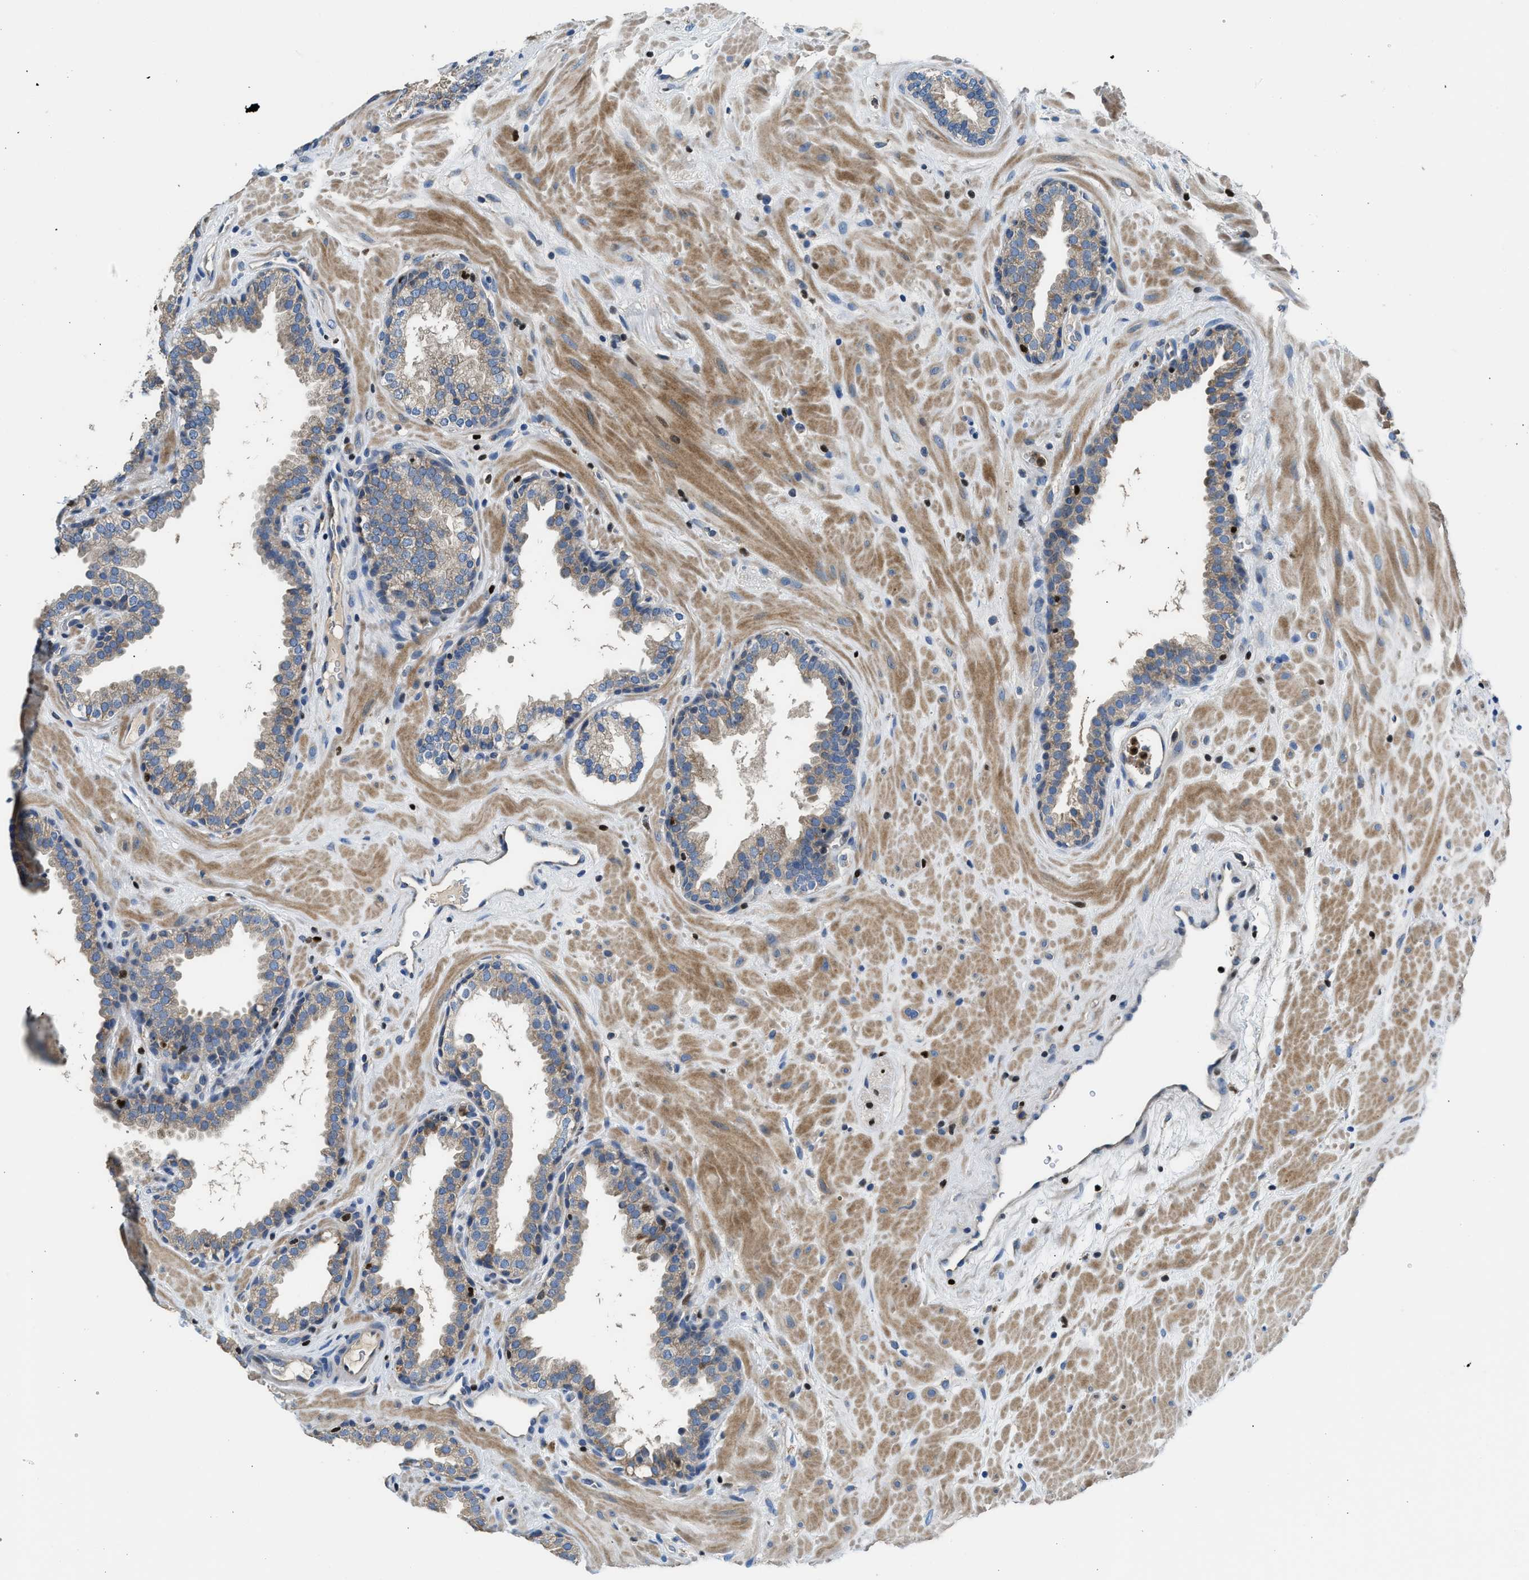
{"staining": {"intensity": "weak", "quantity": "25%-75%", "location": "cytoplasmic/membranous"}, "tissue": "prostate", "cell_type": "Glandular cells", "image_type": "normal", "snomed": [{"axis": "morphology", "description": "Normal tissue, NOS"}, {"axis": "topography", "description": "Prostate"}], "caption": "Prostate was stained to show a protein in brown. There is low levels of weak cytoplasmic/membranous expression in approximately 25%-75% of glandular cells.", "gene": "TOX", "patient": {"sex": "male", "age": 51}}